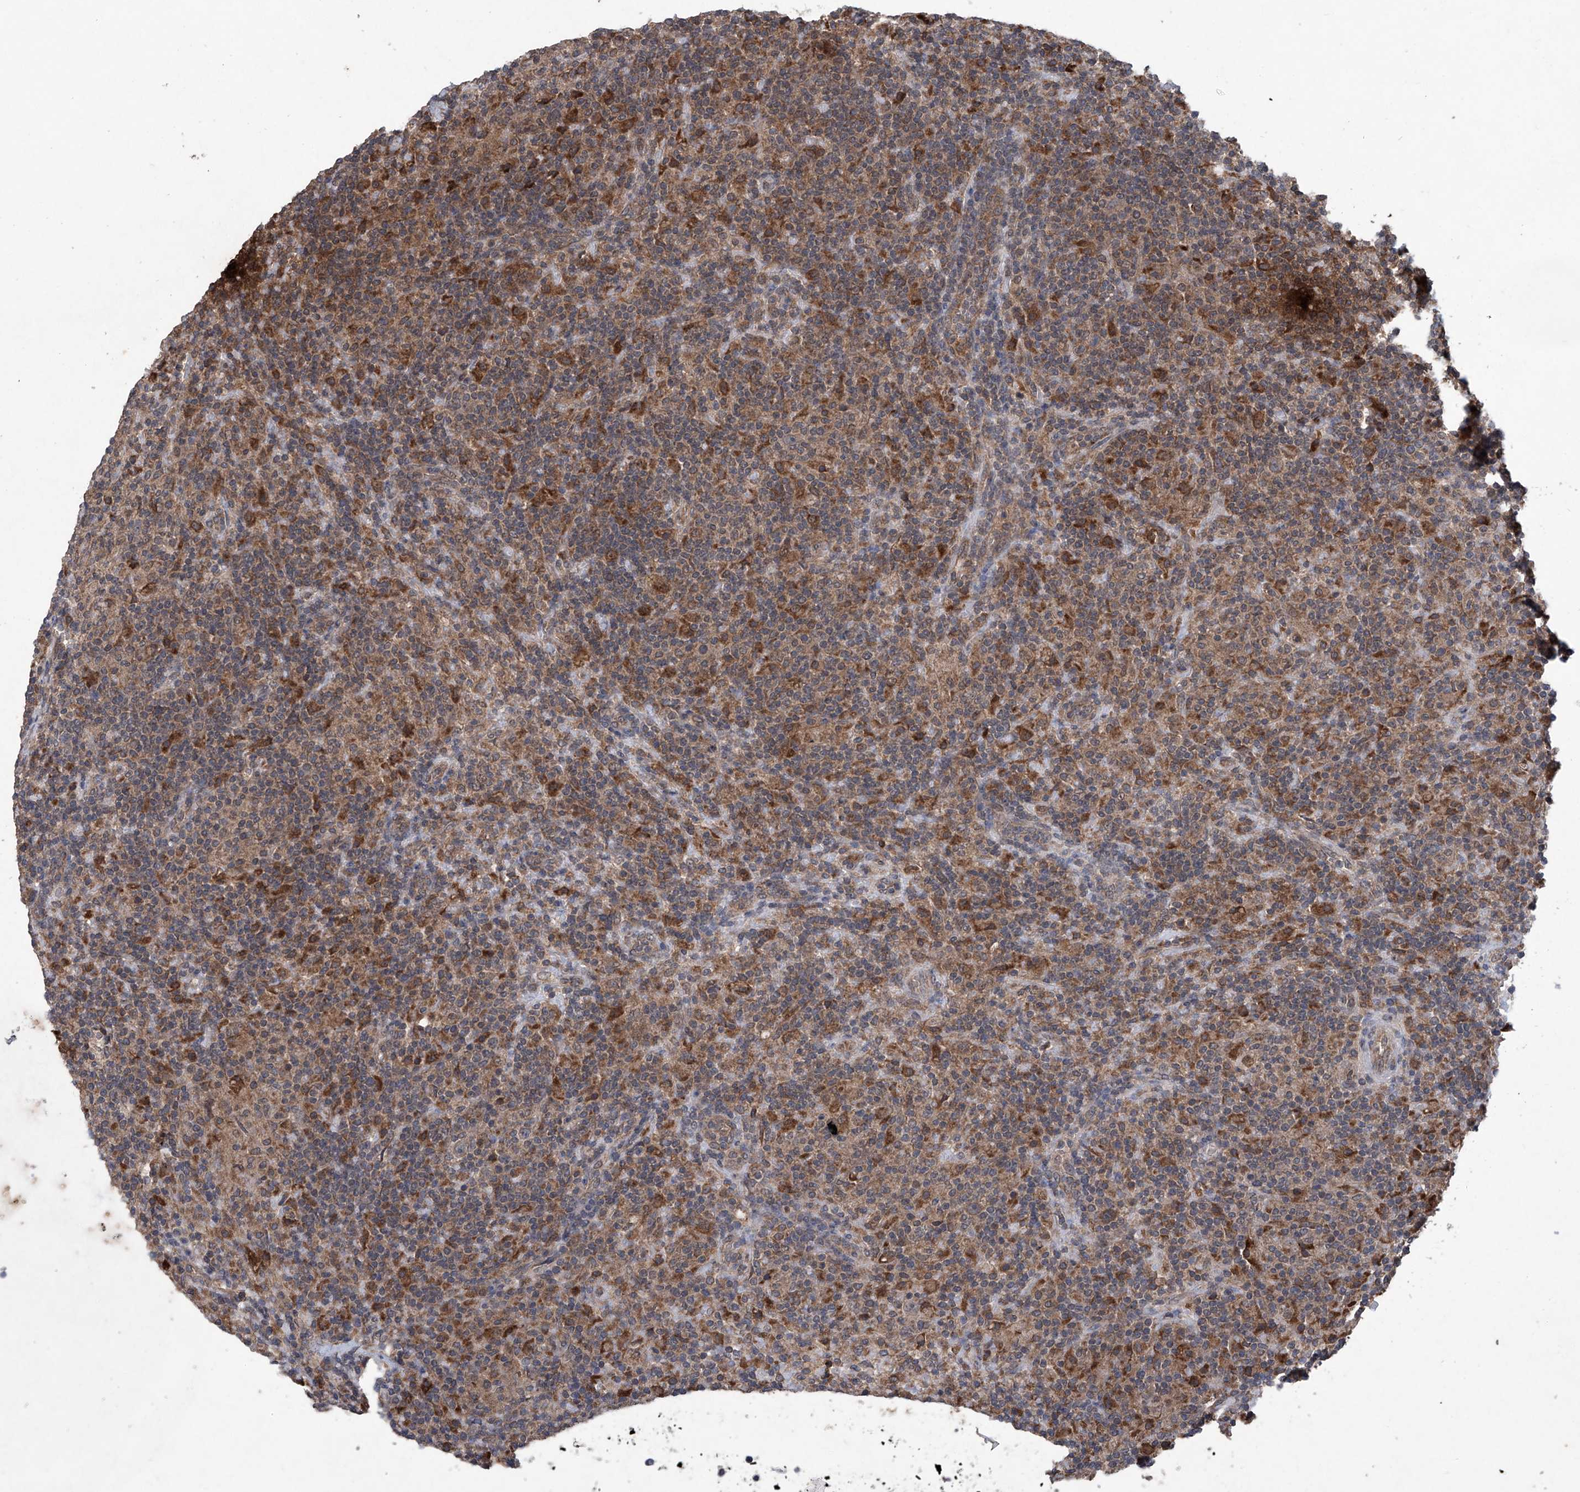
{"staining": {"intensity": "moderate", "quantity": ">75%", "location": "cytoplasmic/membranous"}, "tissue": "lymphoma", "cell_type": "Tumor cells", "image_type": "cancer", "snomed": [{"axis": "morphology", "description": "Hodgkin's disease, NOS"}, {"axis": "topography", "description": "Lymph node"}], "caption": "This photomicrograph demonstrates lymphoma stained with IHC to label a protein in brown. The cytoplasmic/membranous of tumor cells show moderate positivity for the protein. Nuclei are counter-stained blue.", "gene": "SUMF2", "patient": {"sex": "male", "age": 70}}